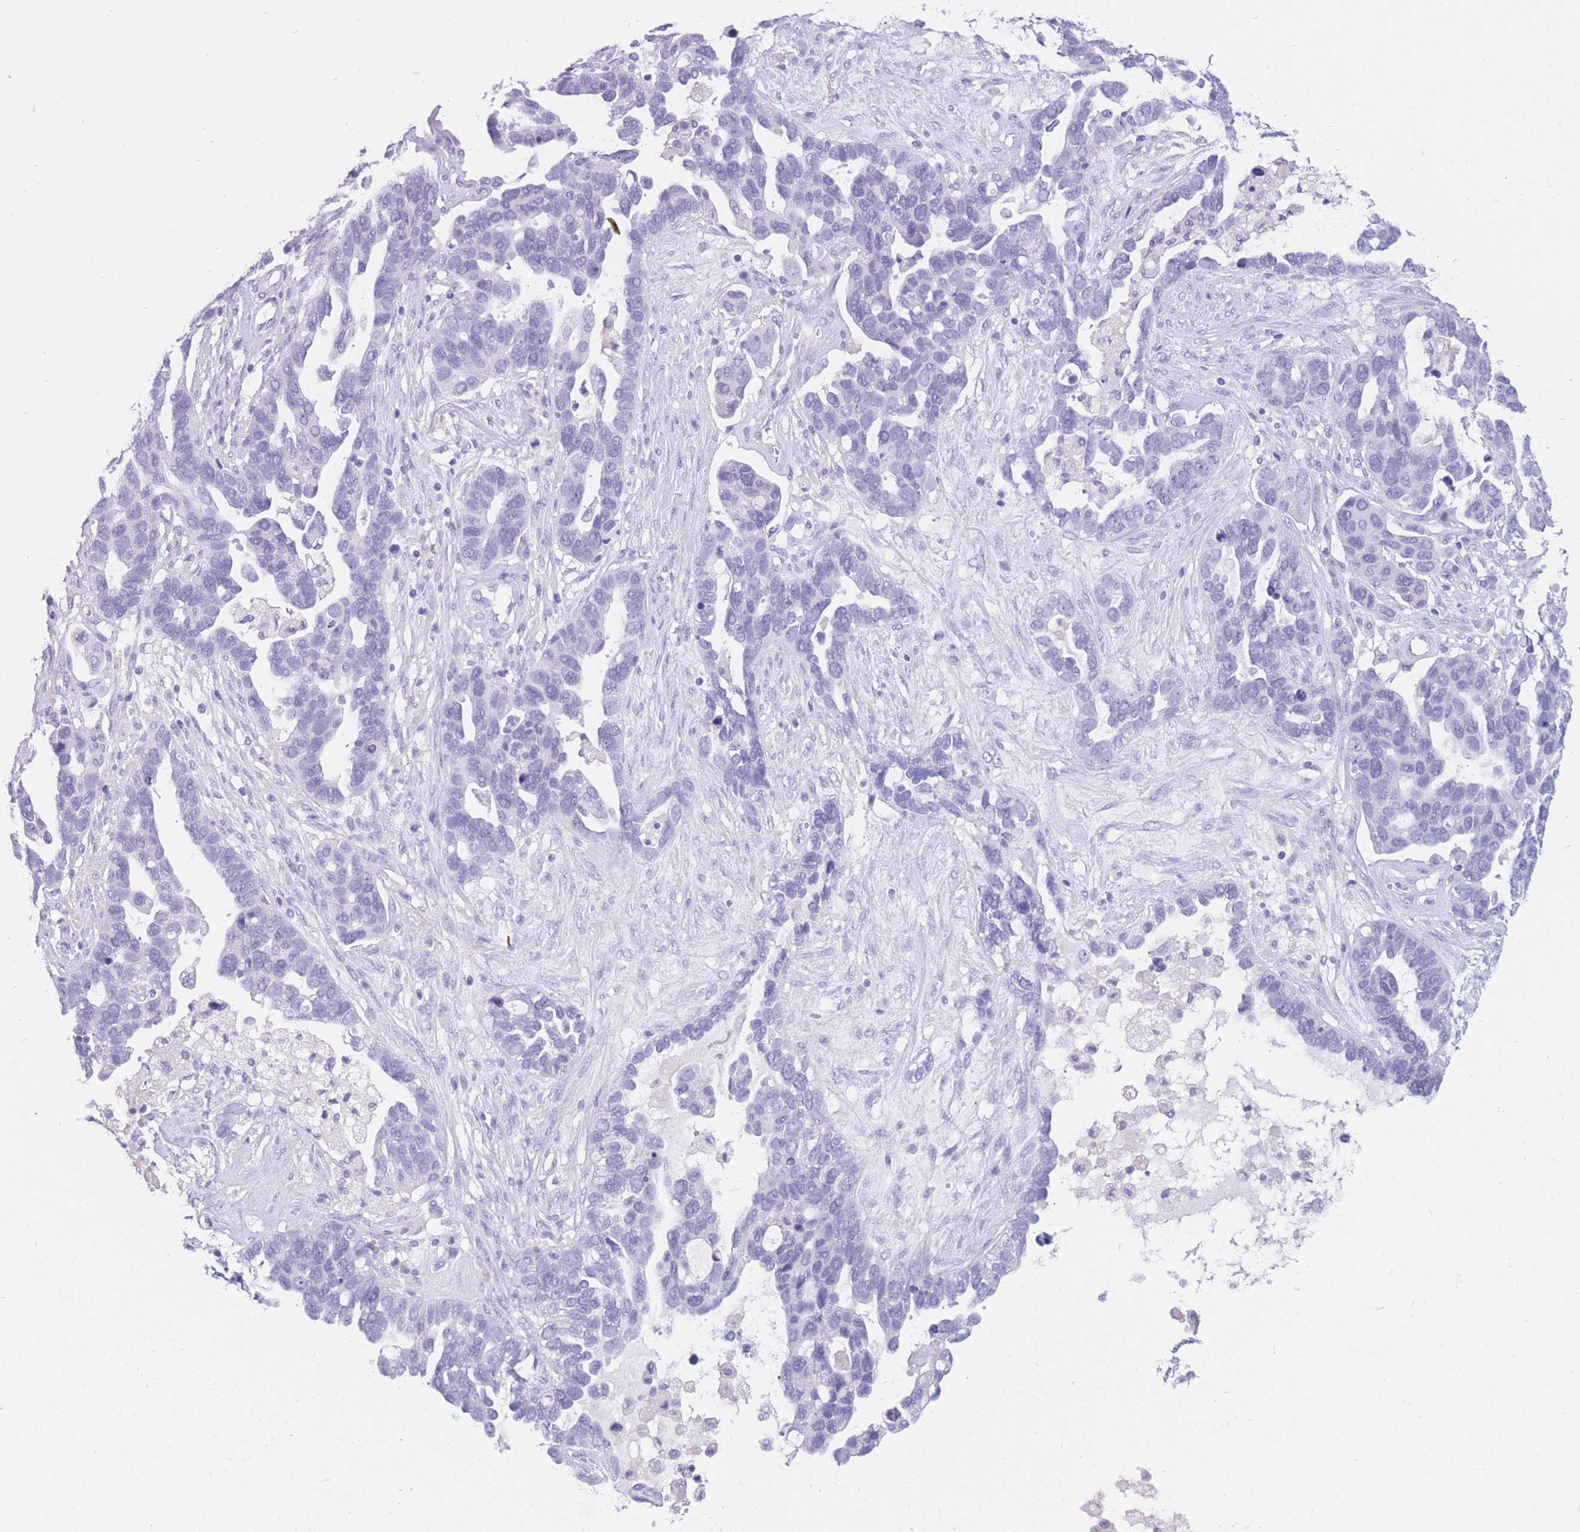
{"staining": {"intensity": "negative", "quantity": "none", "location": "none"}, "tissue": "ovarian cancer", "cell_type": "Tumor cells", "image_type": "cancer", "snomed": [{"axis": "morphology", "description": "Cystadenocarcinoma, serous, NOS"}, {"axis": "topography", "description": "Ovary"}], "caption": "Photomicrograph shows no significant protein expression in tumor cells of ovarian cancer.", "gene": "SULT1A1", "patient": {"sex": "female", "age": 54}}